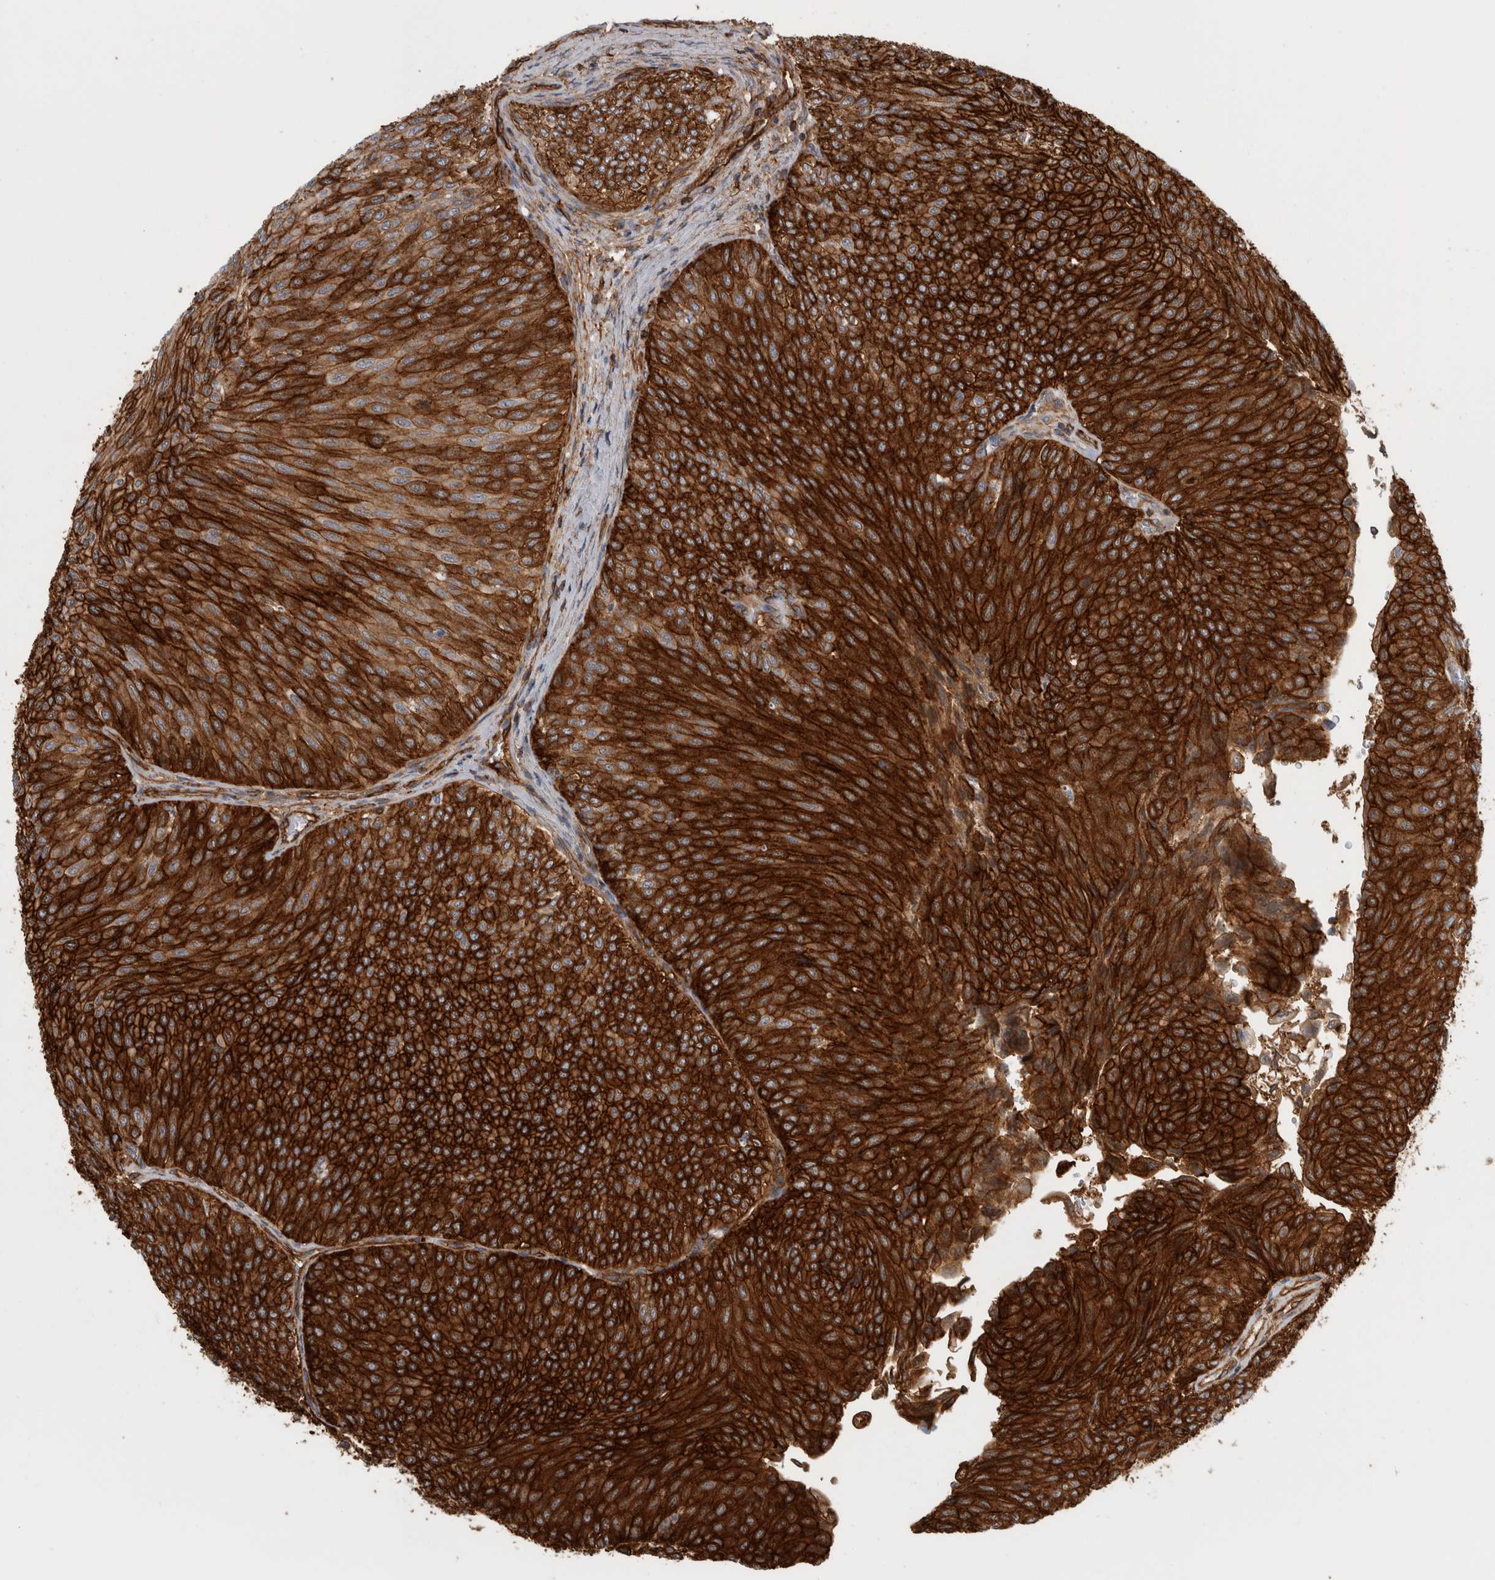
{"staining": {"intensity": "strong", "quantity": ">75%", "location": "cytoplasmic/membranous"}, "tissue": "urothelial cancer", "cell_type": "Tumor cells", "image_type": "cancer", "snomed": [{"axis": "morphology", "description": "Urothelial carcinoma, Low grade"}, {"axis": "topography", "description": "Urinary bladder"}], "caption": "Urothelial cancer was stained to show a protein in brown. There is high levels of strong cytoplasmic/membranous positivity in about >75% of tumor cells. Using DAB (3,3'-diaminobenzidine) (brown) and hematoxylin (blue) stains, captured at high magnification using brightfield microscopy.", "gene": "AHNAK", "patient": {"sex": "male", "age": 78}}